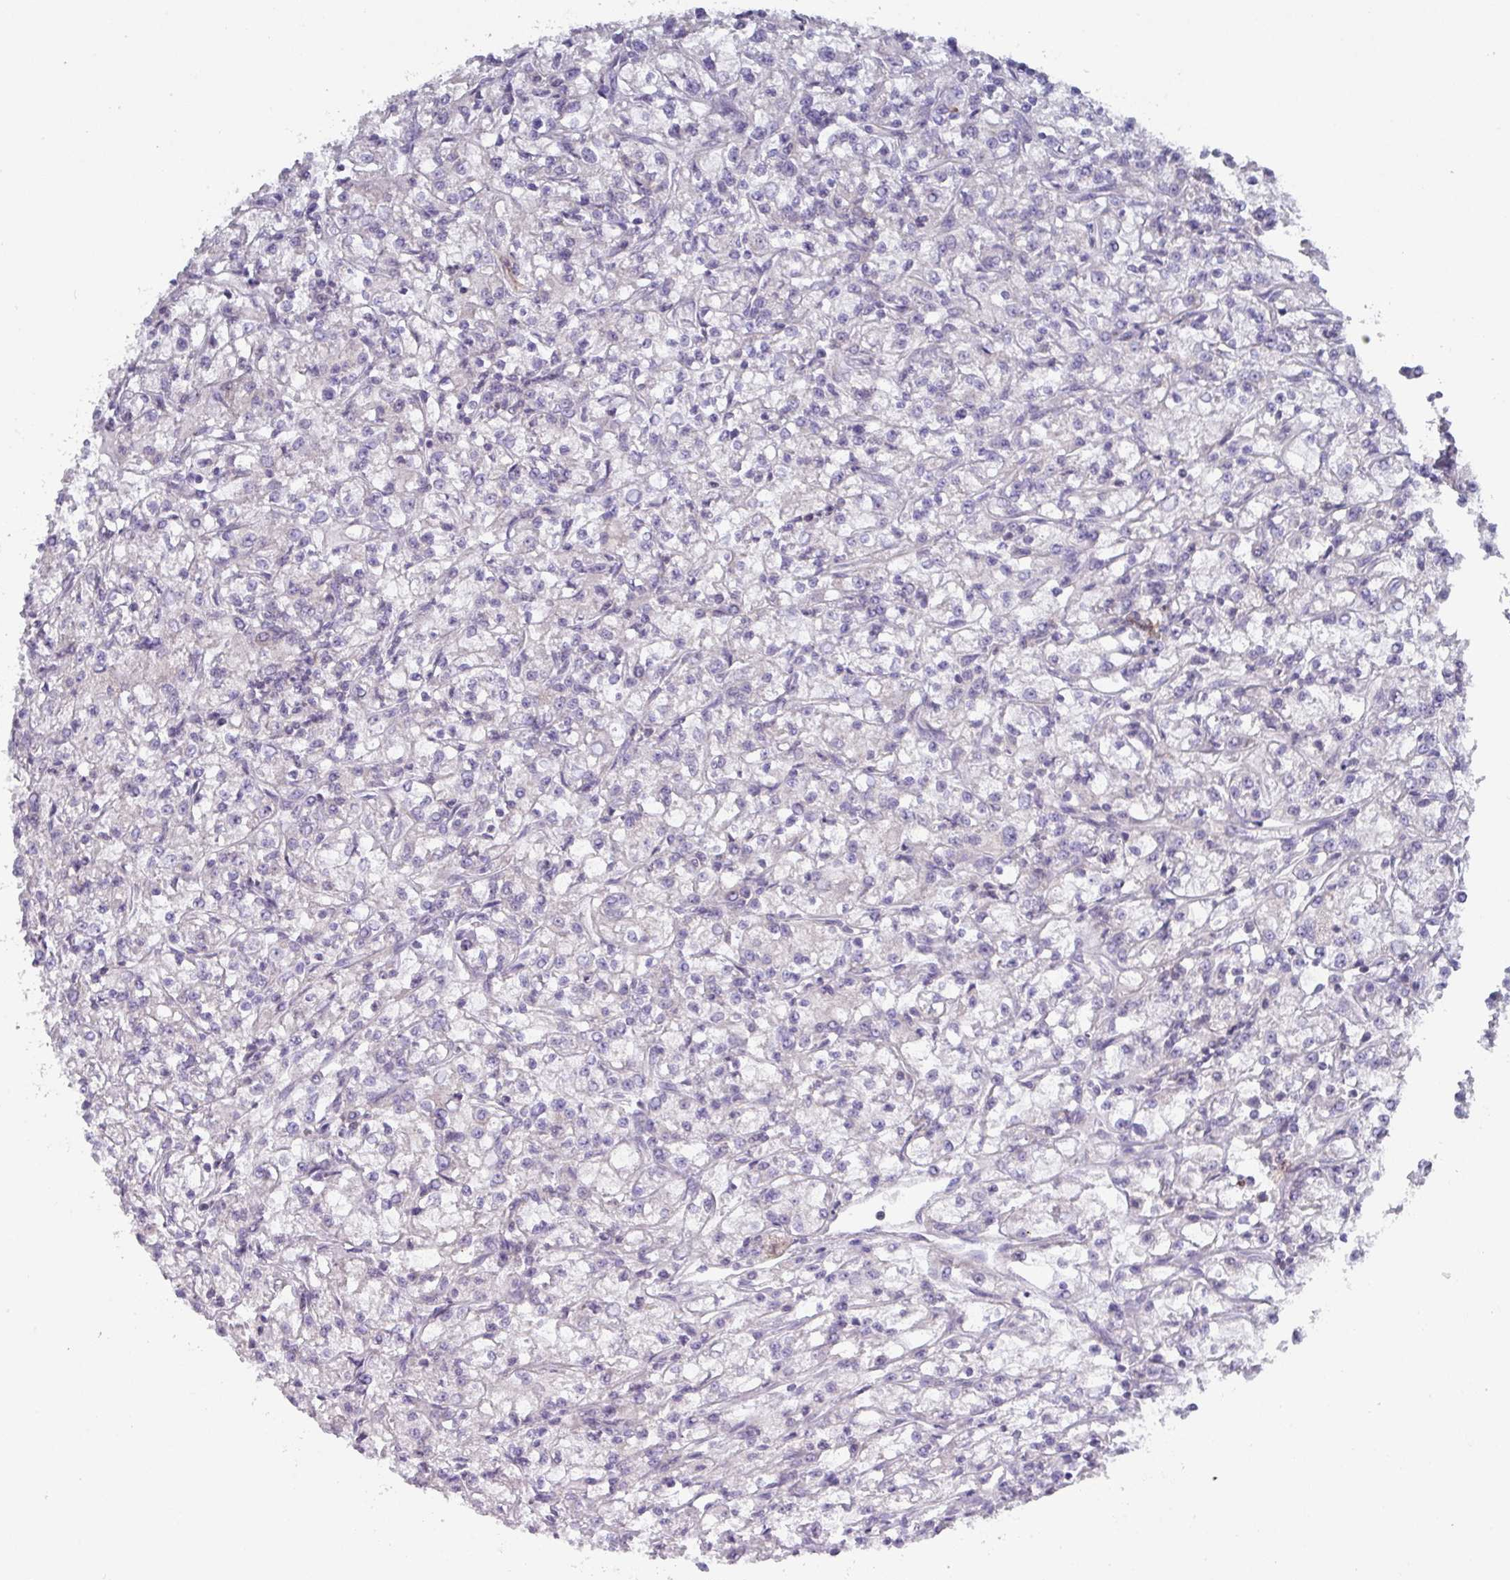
{"staining": {"intensity": "negative", "quantity": "none", "location": "none"}, "tissue": "renal cancer", "cell_type": "Tumor cells", "image_type": "cancer", "snomed": [{"axis": "morphology", "description": "Adenocarcinoma, NOS"}, {"axis": "topography", "description": "Kidney"}], "caption": "DAB (3,3'-diaminobenzidine) immunohistochemical staining of renal cancer (adenocarcinoma) exhibits no significant positivity in tumor cells.", "gene": "DCAF12L2", "patient": {"sex": "female", "age": 59}}